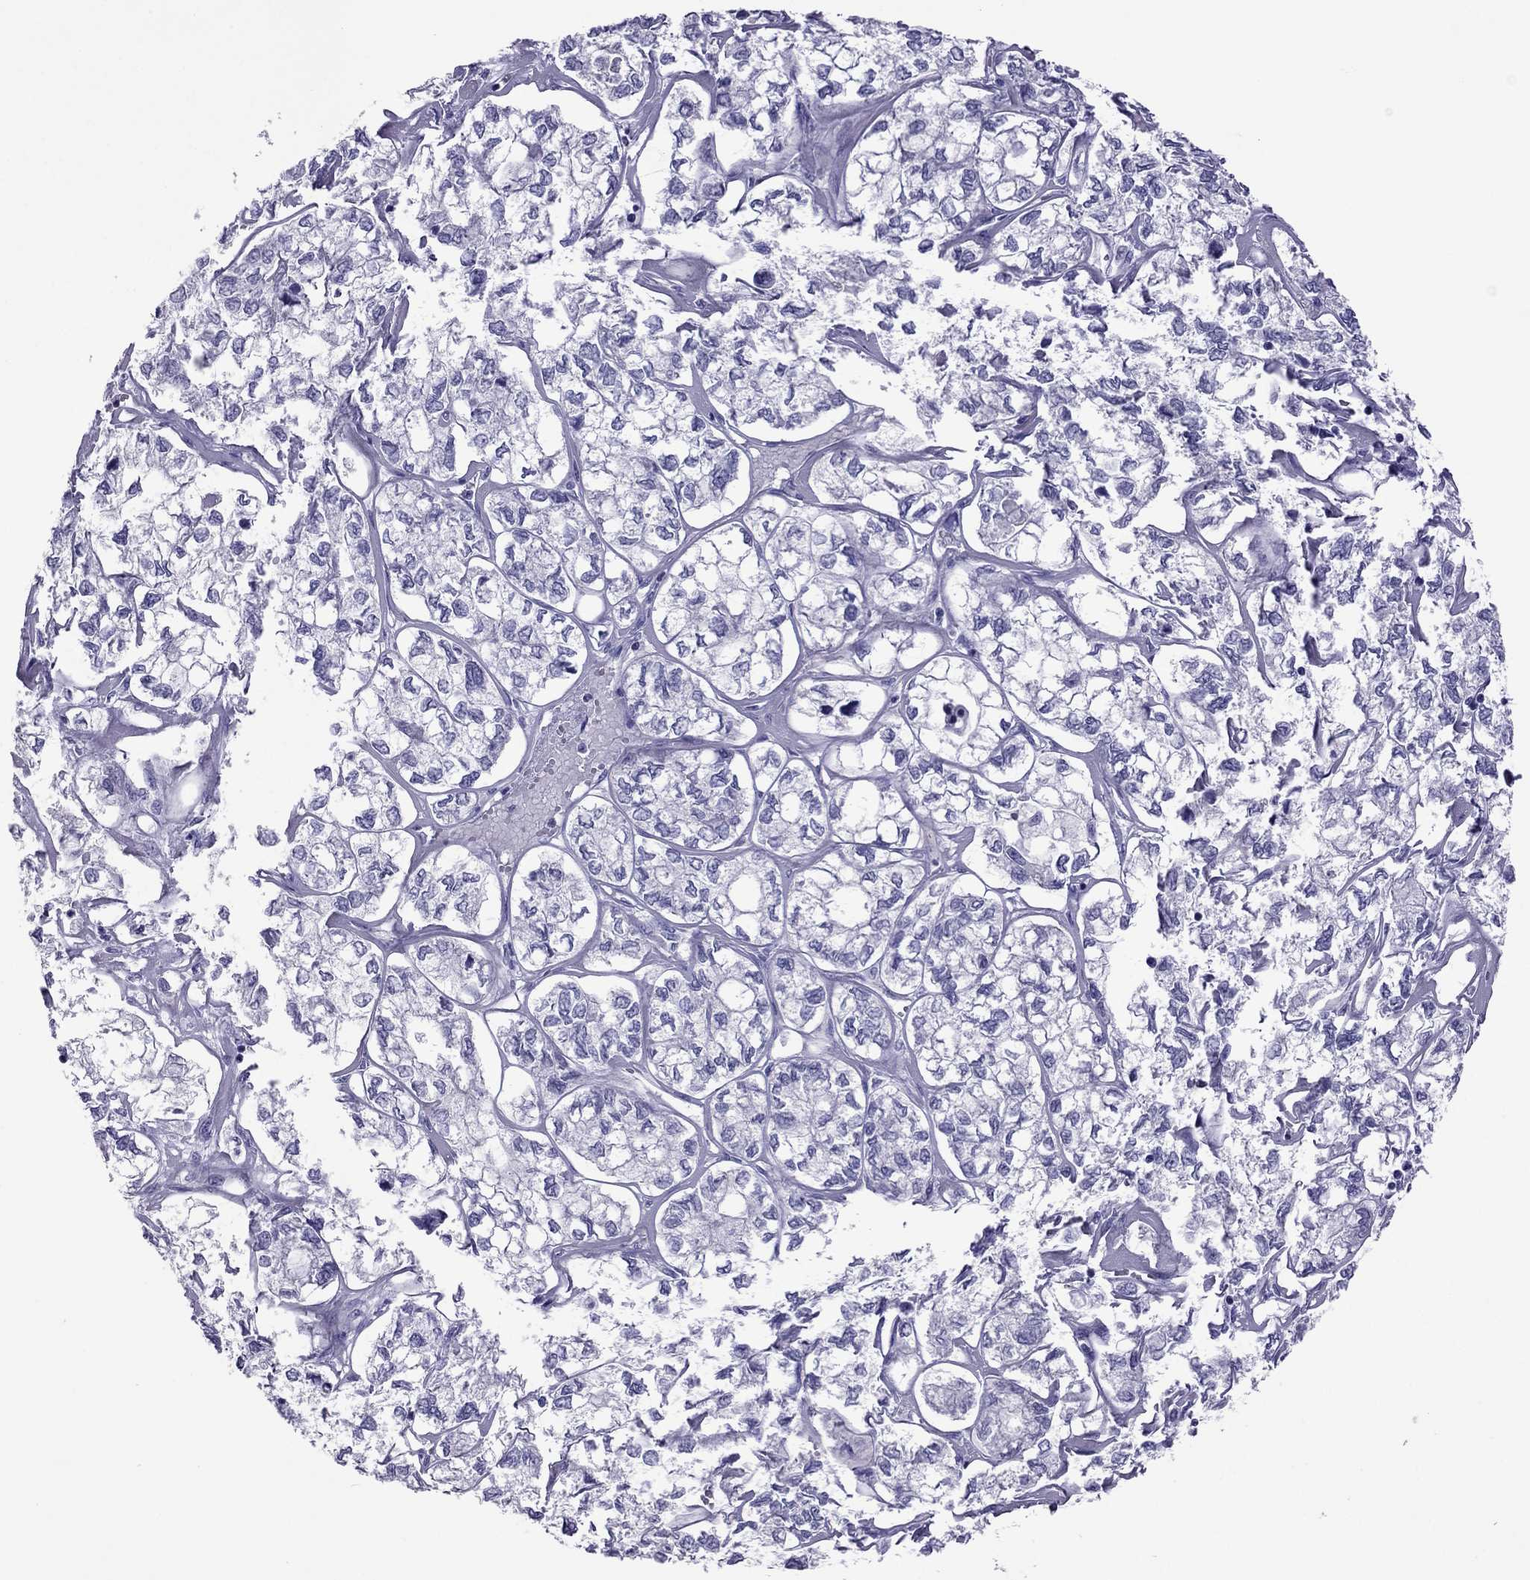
{"staining": {"intensity": "negative", "quantity": "none", "location": "none"}, "tissue": "ovarian cancer", "cell_type": "Tumor cells", "image_type": "cancer", "snomed": [{"axis": "morphology", "description": "Carcinoma, endometroid"}, {"axis": "topography", "description": "Ovary"}], "caption": "The histopathology image reveals no significant expression in tumor cells of ovarian cancer (endometroid carcinoma). Brightfield microscopy of IHC stained with DAB (3,3'-diaminobenzidine) (brown) and hematoxylin (blue), captured at high magnification.", "gene": "MYL11", "patient": {"sex": "female", "age": 64}}